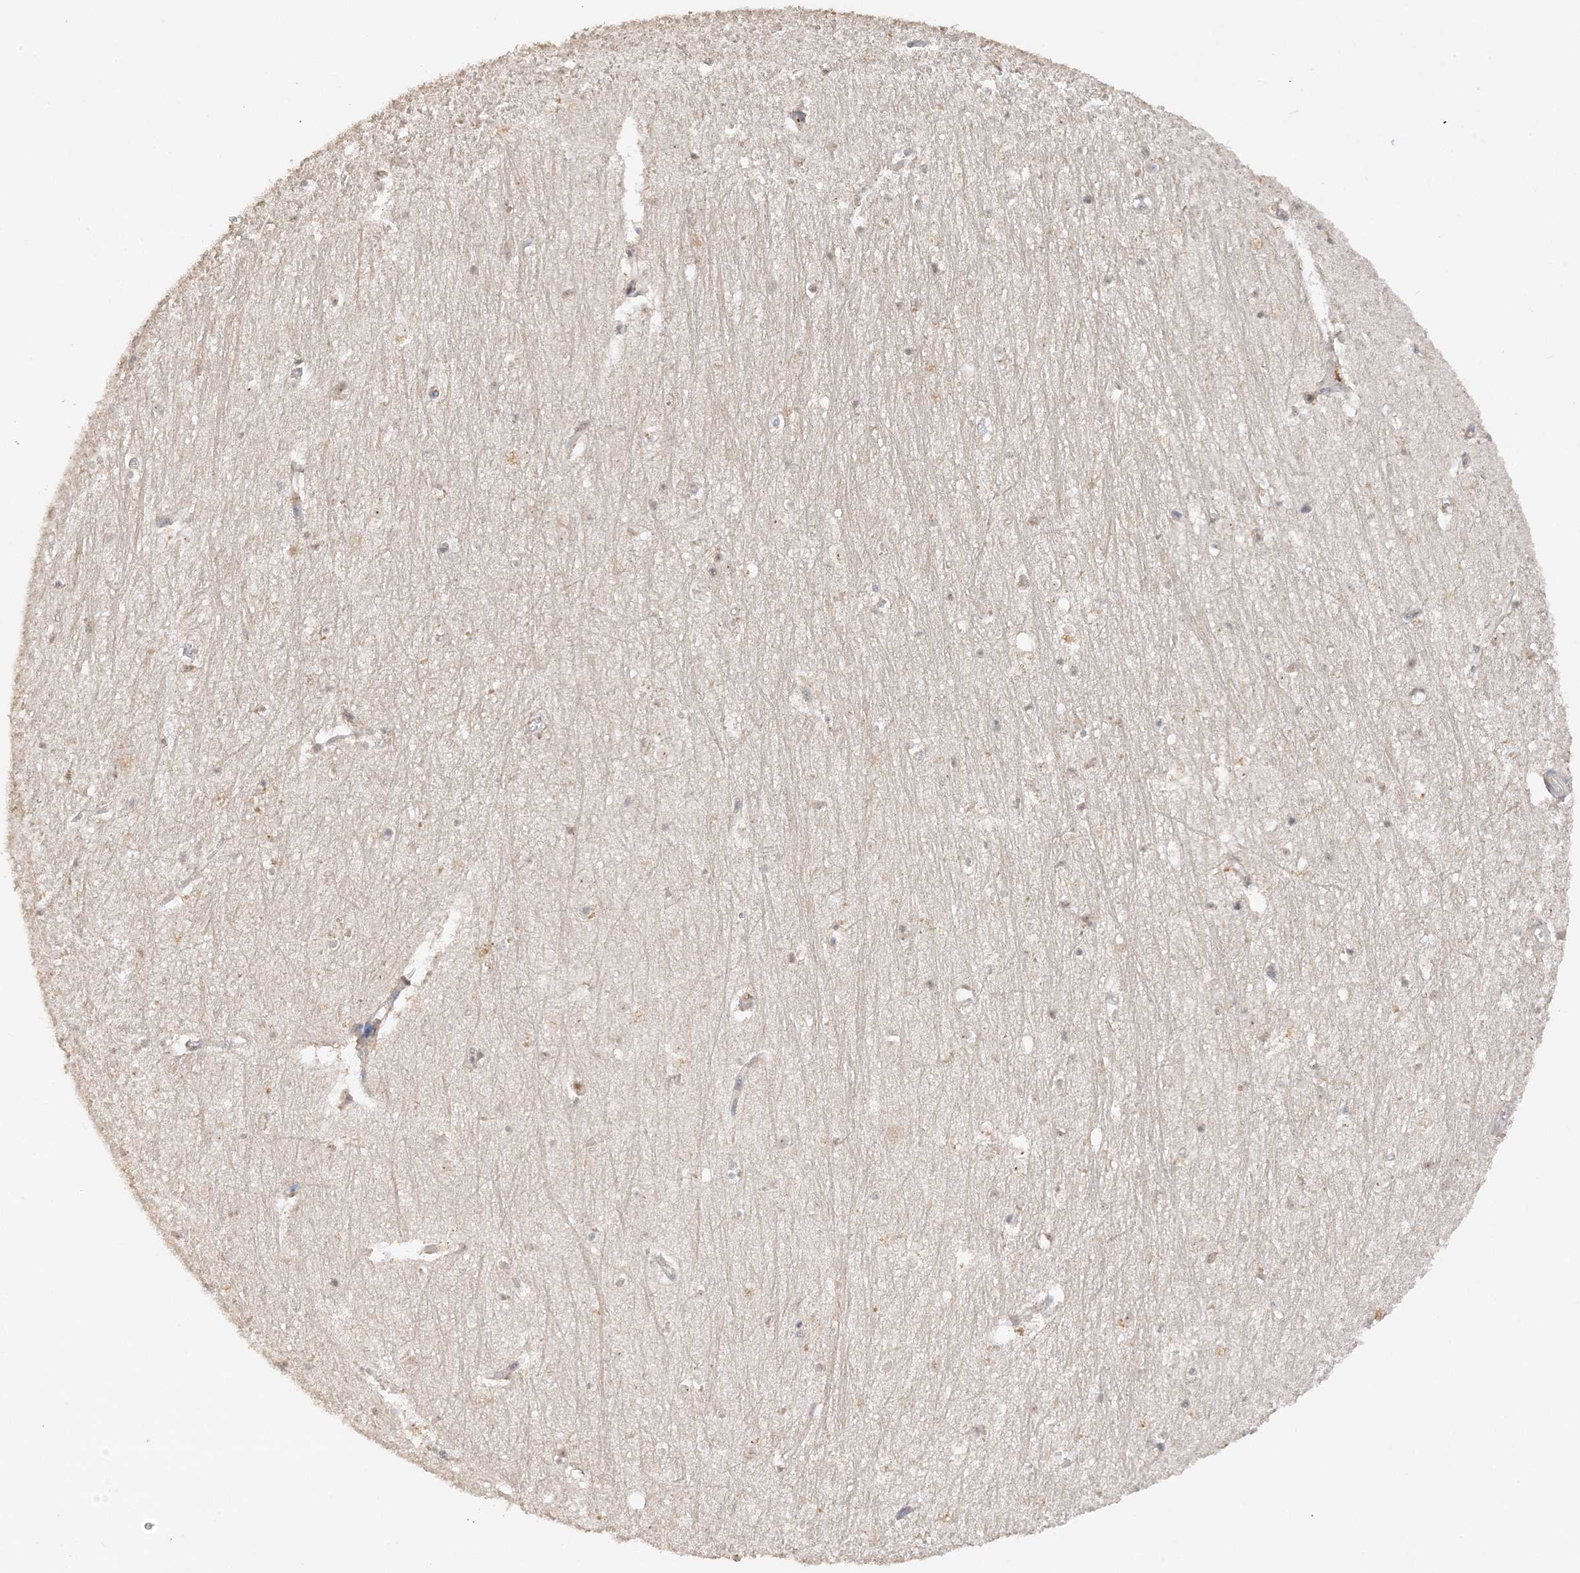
{"staining": {"intensity": "negative", "quantity": "none", "location": "none"}, "tissue": "hippocampus", "cell_type": "Glial cells", "image_type": "normal", "snomed": [{"axis": "morphology", "description": "Normal tissue, NOS"}, {"axis": "topography", "description": "Hippocampus"}], "caption": "IHC photomicrograph of unremarkable hippocampus: human hippocampus stained with DAB (3,3'-diaminobenzidine) exhibits no significant protein positivity in glial cells. (DAB (3,3'-diaminobenzidine) immunohistochemistry with hematoxylin counter stain).", "gene": "DDX18", "patient": {"sex": "female", "age": 64}}